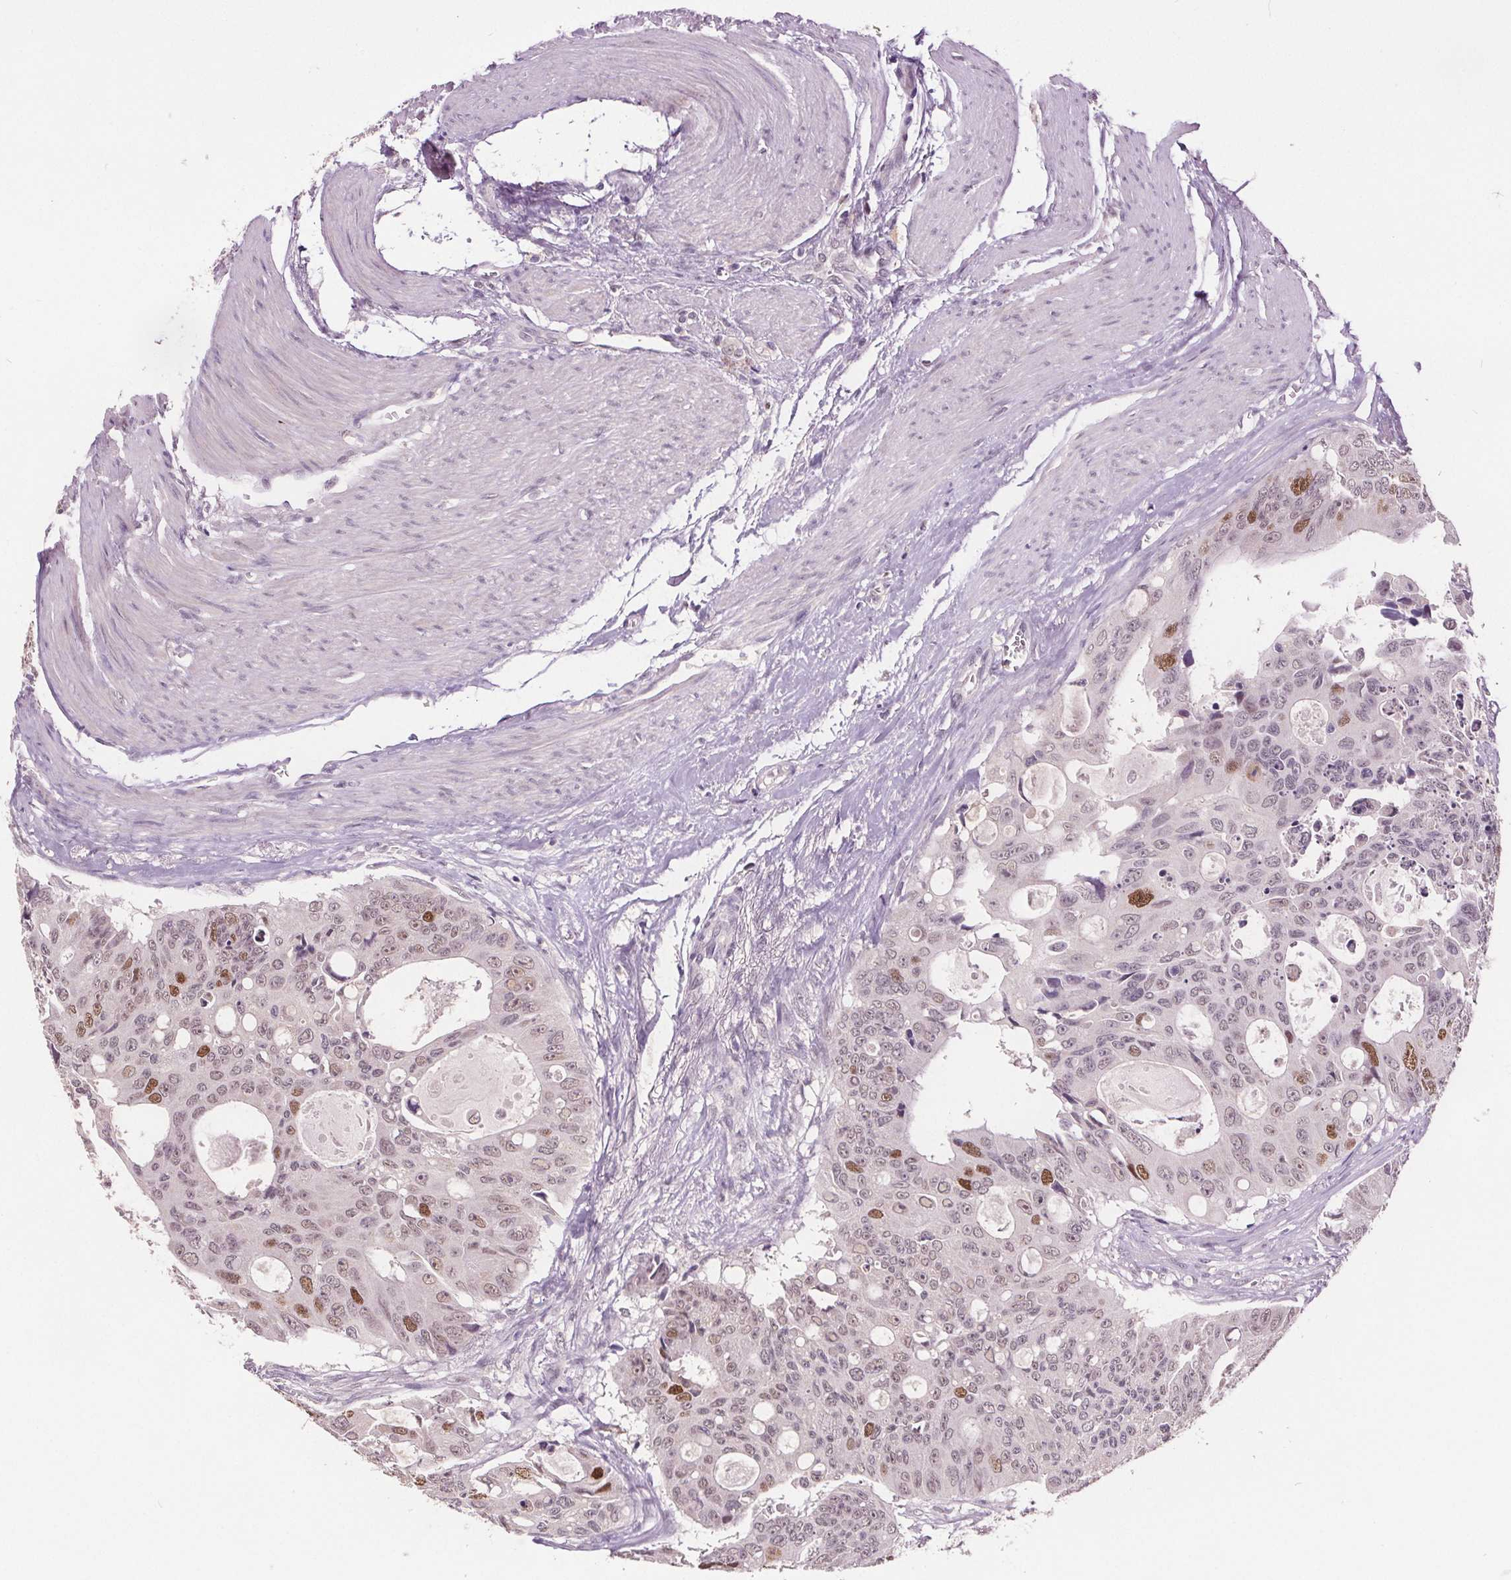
{"staining": {"intensity": "moderate", "quantity": "<25%", "location": "nuclear"}, "tissue": "colorectal cancer", "cell_type": "Tumor cells", "image_type": "cancer", "snomed": [{"axis": "morphology", "description": "Adenocarcinoma, NOS"}, {"axis": "topography", "description": "Rectum"}], "caption": "A micrograph showing moderate nuclear staining in about <25% of tumor cells in colorectal cancer (adenocarcinoma), as visualized by brown immunohistochemical staining.", "gene": "CENPF", "patient": {"sex": "male", "age": 76}}